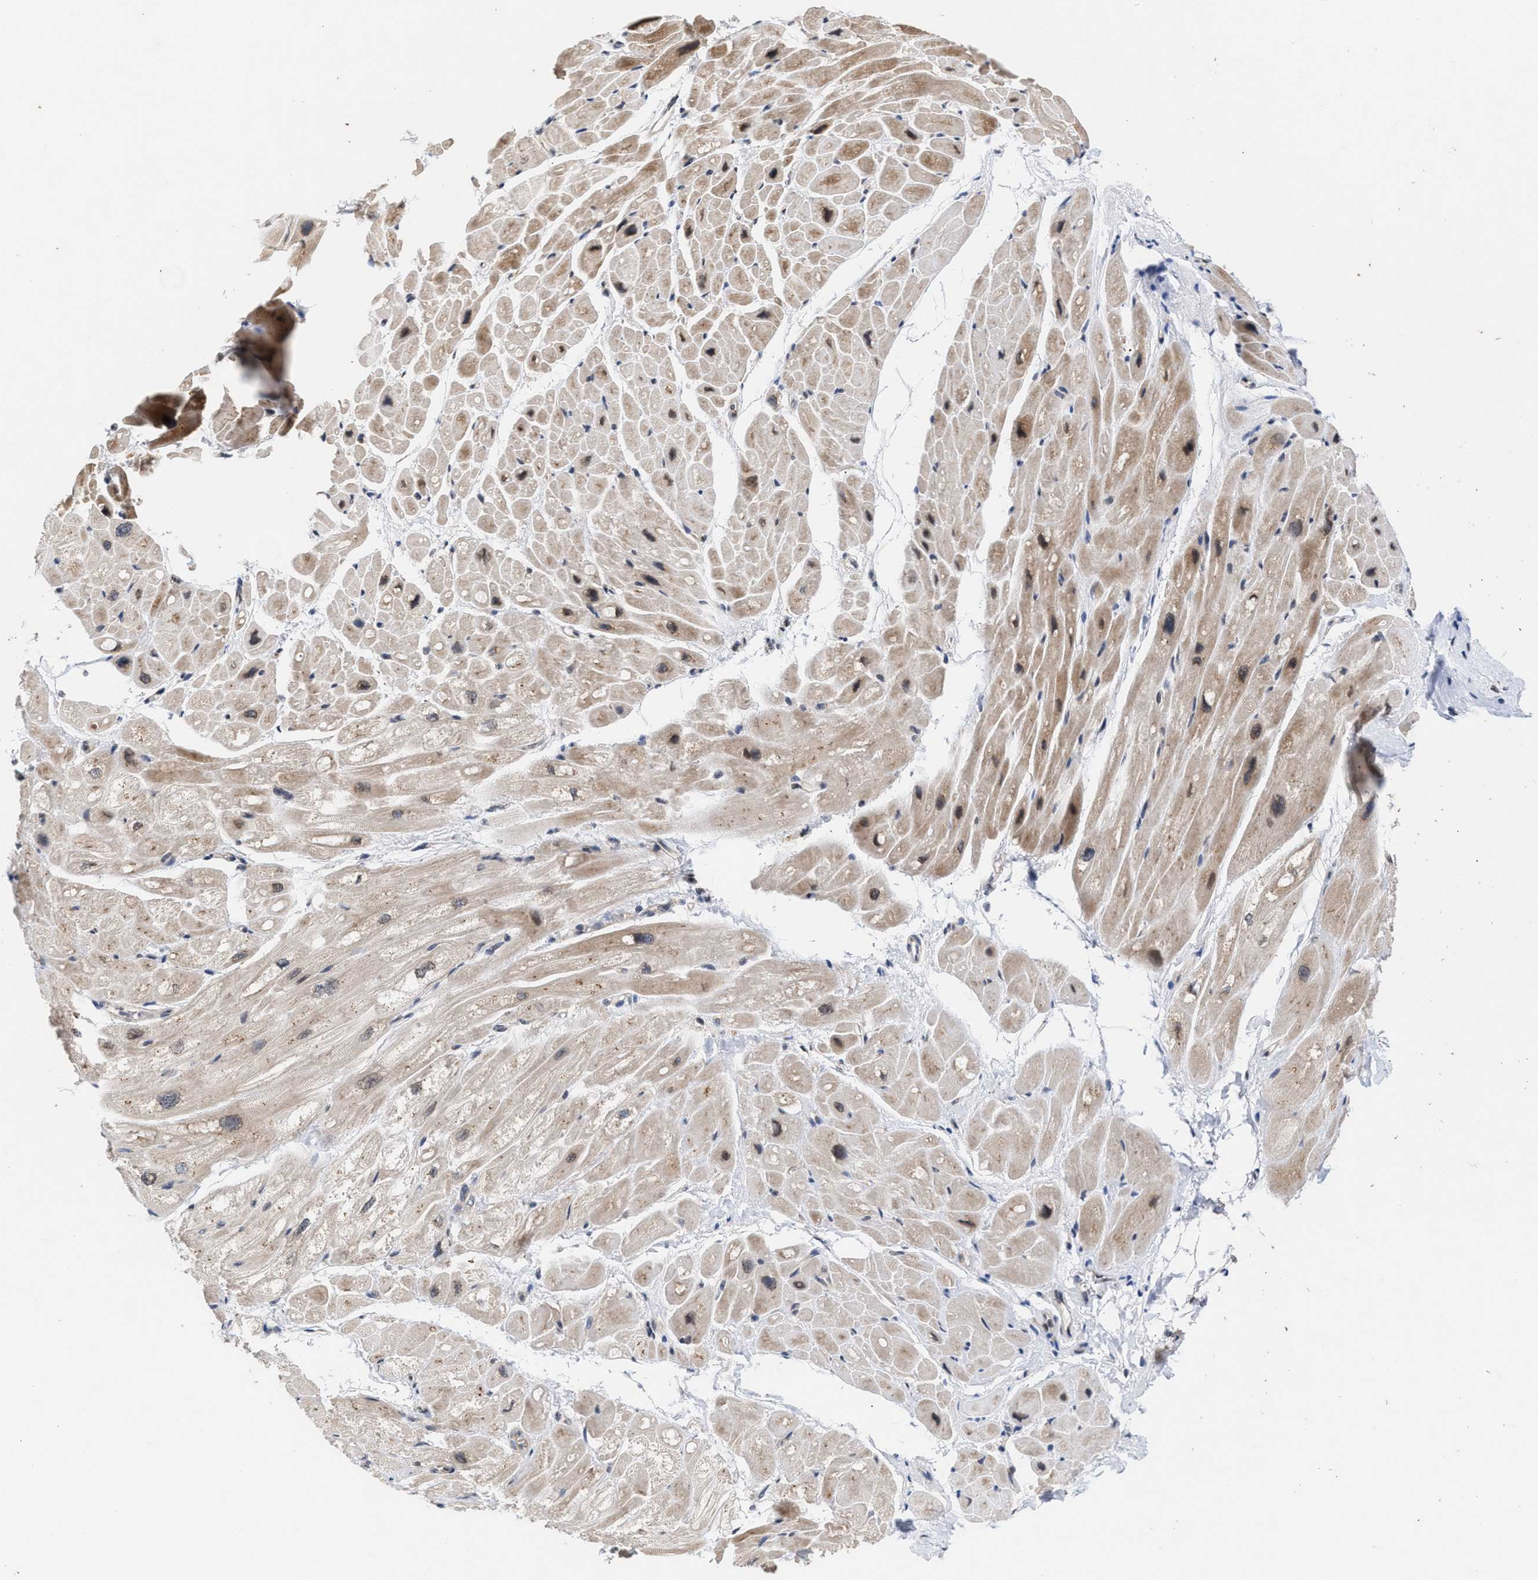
{"staining": {"intensity": "weak", "quantity": "25%-75%", "location": "cytoplasmic/membranous,nuclear"}, "tissue": "heart muscle", "cell_type": "Cardiomyocytes", "image_type": "normal", "snomed": [{"axis": "morphology", "description": "Normal tissue, NOS"}, {"axis": "topography", "description": "Heart"}], "caption": "Protein staining demonstrates weak cytoplasmic/membranous,nuclear staining in about 25%-75% of cardiomyocytes in normal heart muscle. The staining was performed using DAB (3,3'-diaminobenzidine) to visualize the protein expression in brown, while the nuclei were stained in blue with hematoxylin (Magnification: 20x).", "gene": "MKNK2", "patient": {"sex": "male", "age": 49}}